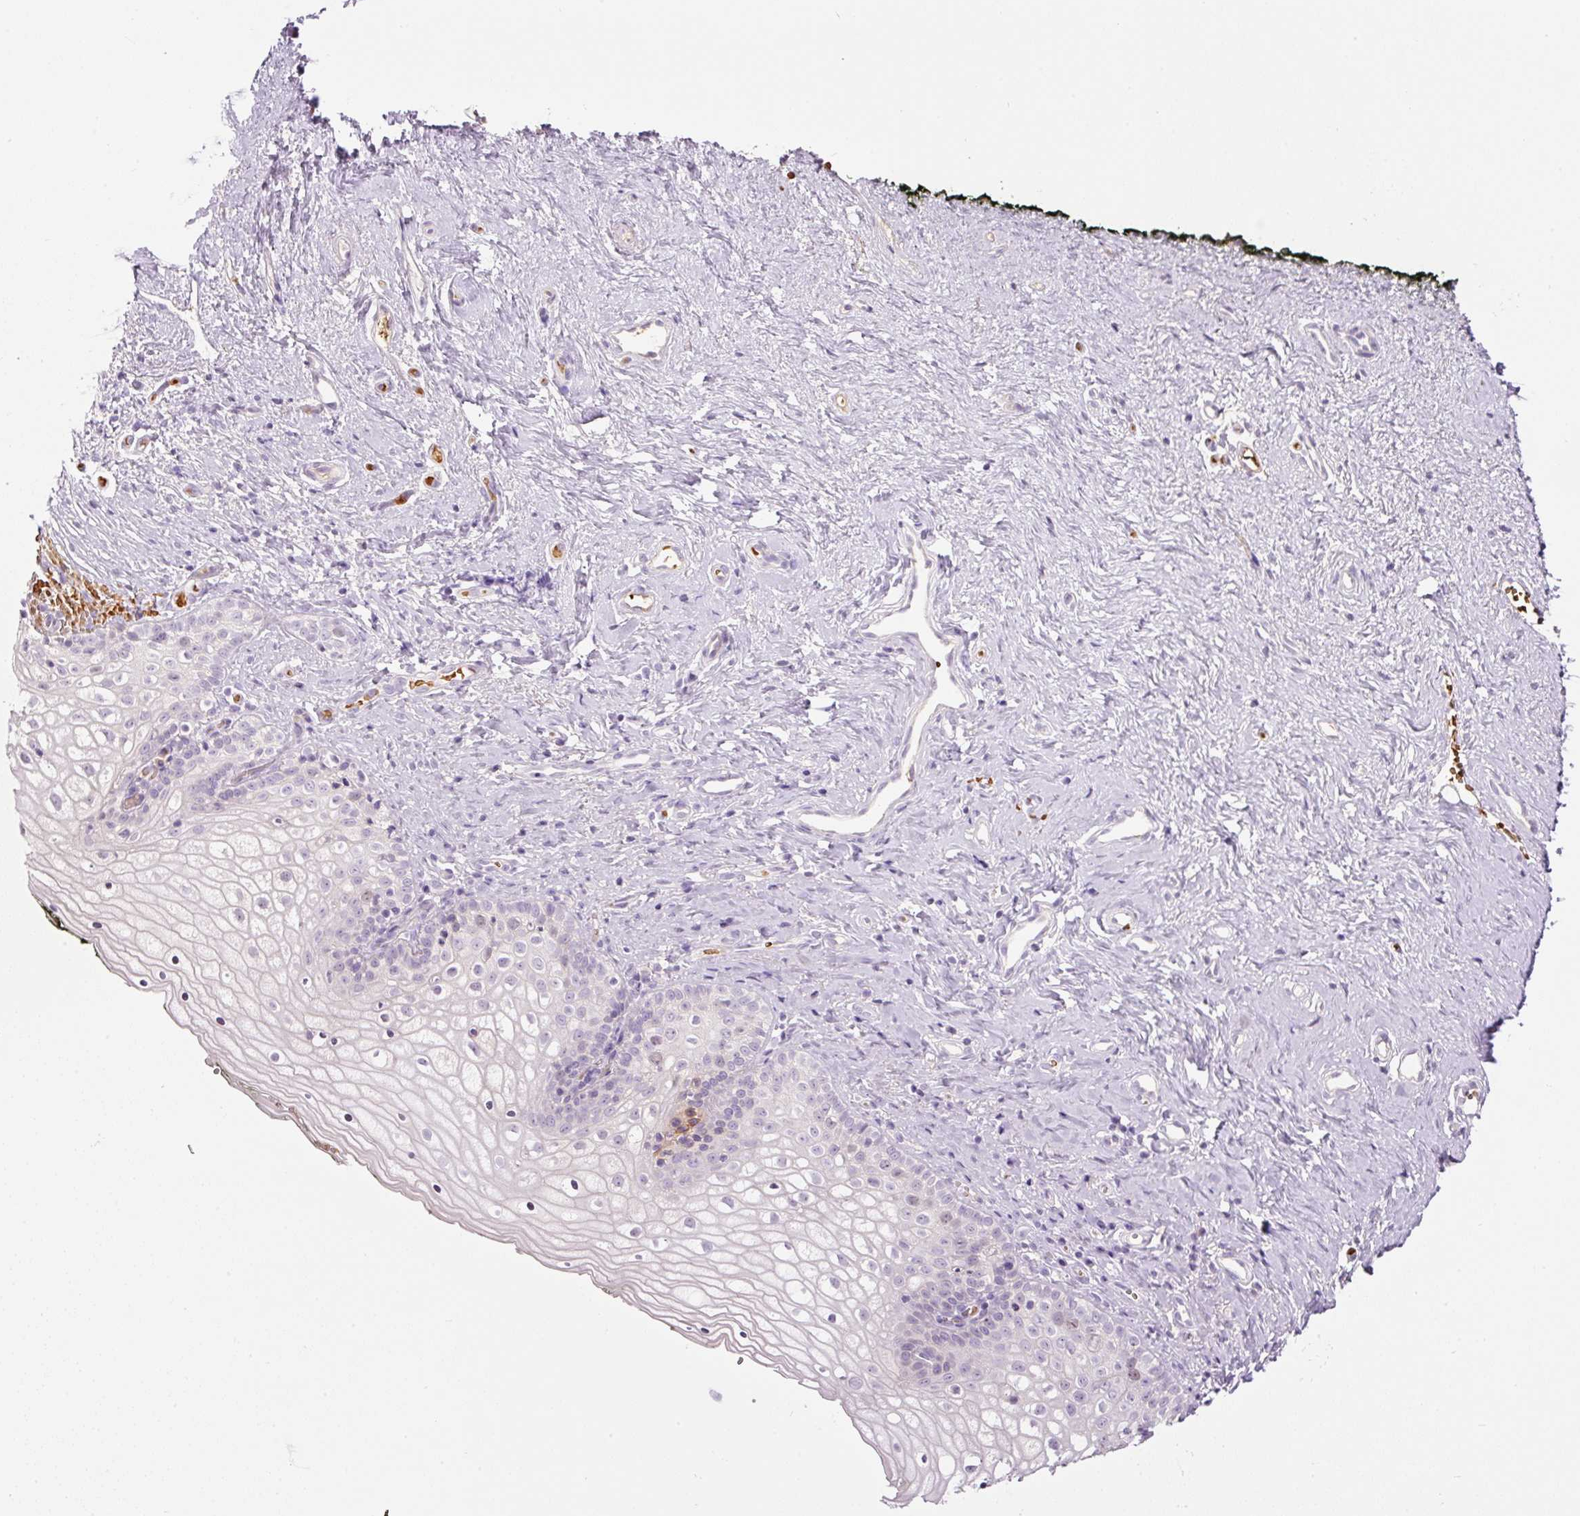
{"staining": {"intensity": "negative", "quantity": "none", "location": "none"}, "tissue": "vagina", "cell_type": "Squamous epithelial cells", "image_type": "normal", "snomed": [{"axis": "morphology", "description": "Normal tissue, NOS"}, {"axis": "topography", "description": "Vagina"}], "caption": "This is an IHC photomicrograph of unremarkable vagina. There is no positivity in squamous epithelial cells.", "gene": "LY6G6D", "patient": {"sex": "female", "age": 59}}